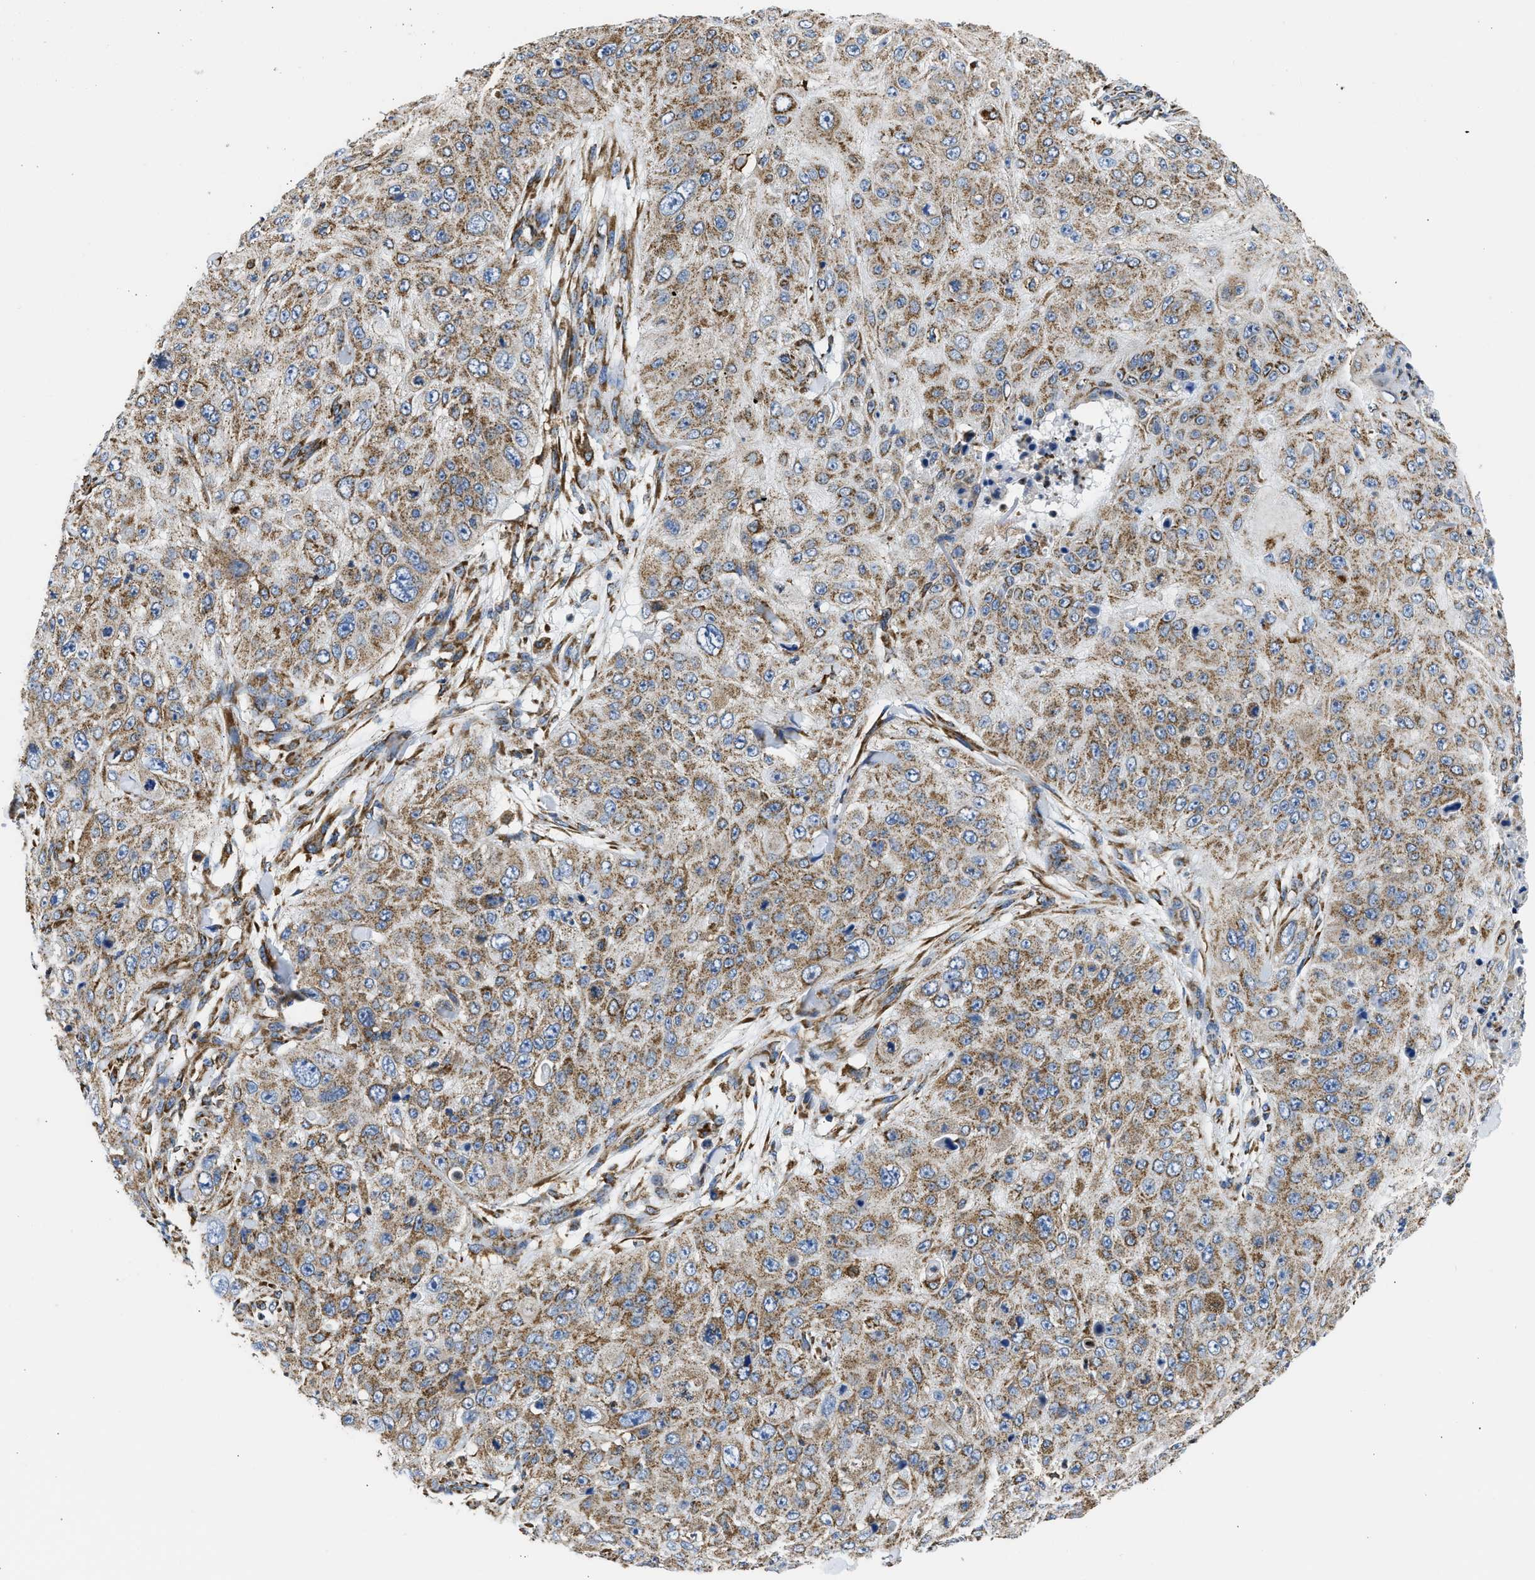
{"staining": {"intensity": "moderate", "quantity": ">75%", "location": "cytoplasmic/membranous"}, "tissue": "skin cancer", "cell_type": "Tumor cells", "image_type": "cancer", "snomed": [{"axis": "morphology", "description": "Squamous cell carcinoma, NOS"}, {"axis": "topography", "description": "Skin"}], "caption": "Protein staining of skin cancer (squamous cell carcinoma) tissue exhibits moderate cytoplasmic/membranous positivity in about >75% of tumor cells. The staining was performed using DAB (3,3'-diaminobenzidine), with brown indicating positive protein expression. Nuclei are stained blue with hematoxylin.", "gene": "CYCS", "patient": {"sex": "female", "age": 80}}